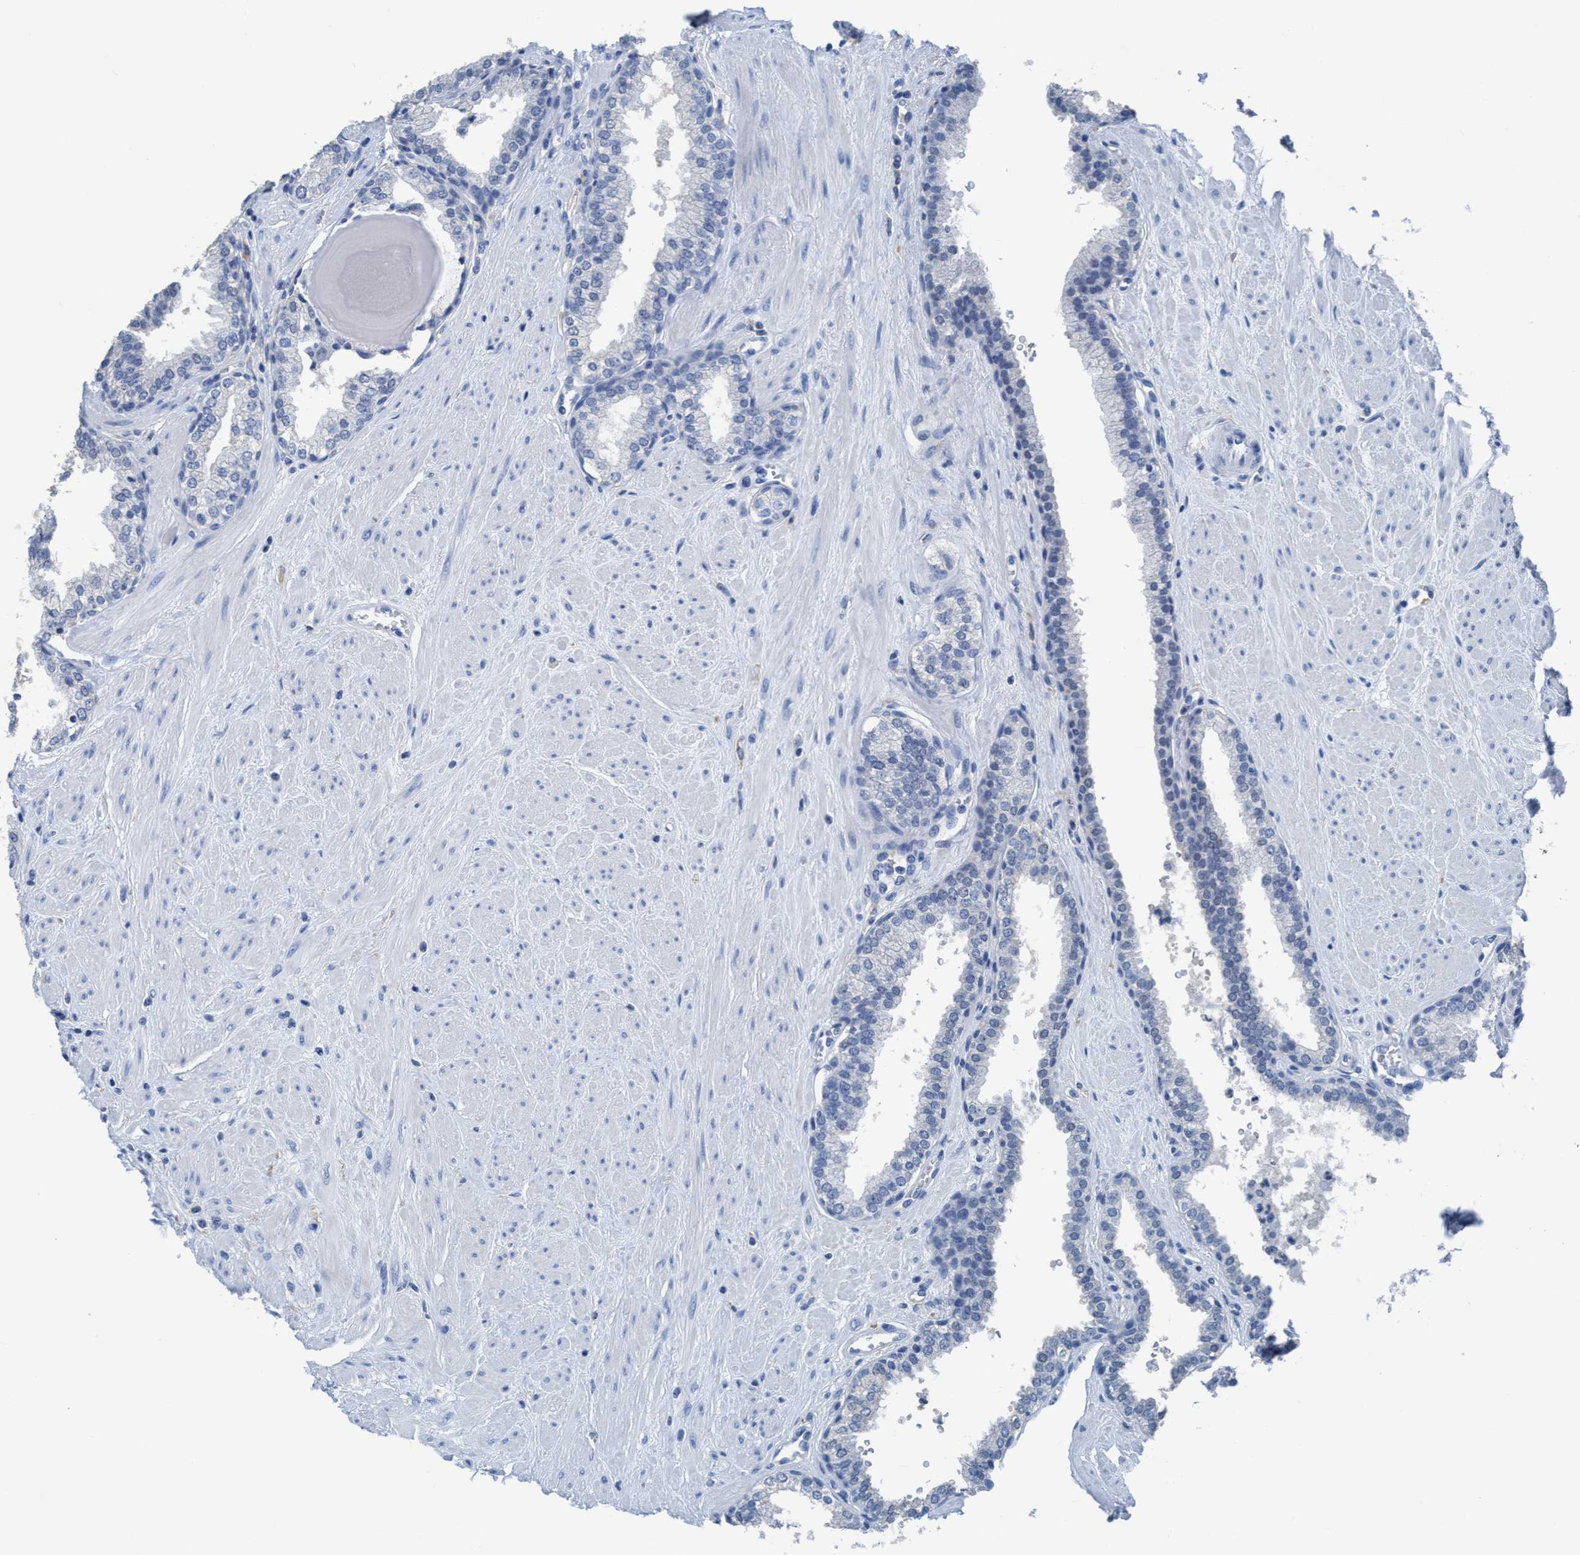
{"staining": {"intensity": "negative", "quantity": "none", "location": "none"}, "tissue": "prostate", "cell_type": "Glandular cells", "image_type": "normal", "snomed": [{"axis": "morphology", "description": "Normal tissue, NOS"}, {"axis": "topography", "description": "Prostate"}], "caption": "Immunohistochemistry (IHC) photomicrograph of unremarkable prostate: prostate stained with DAB (3,3'-diaminobenzidine) reveals no significant protein expression in glandular cells.", "gene": "DNAI1", "patient": {"sex": "male", "age": 51}}